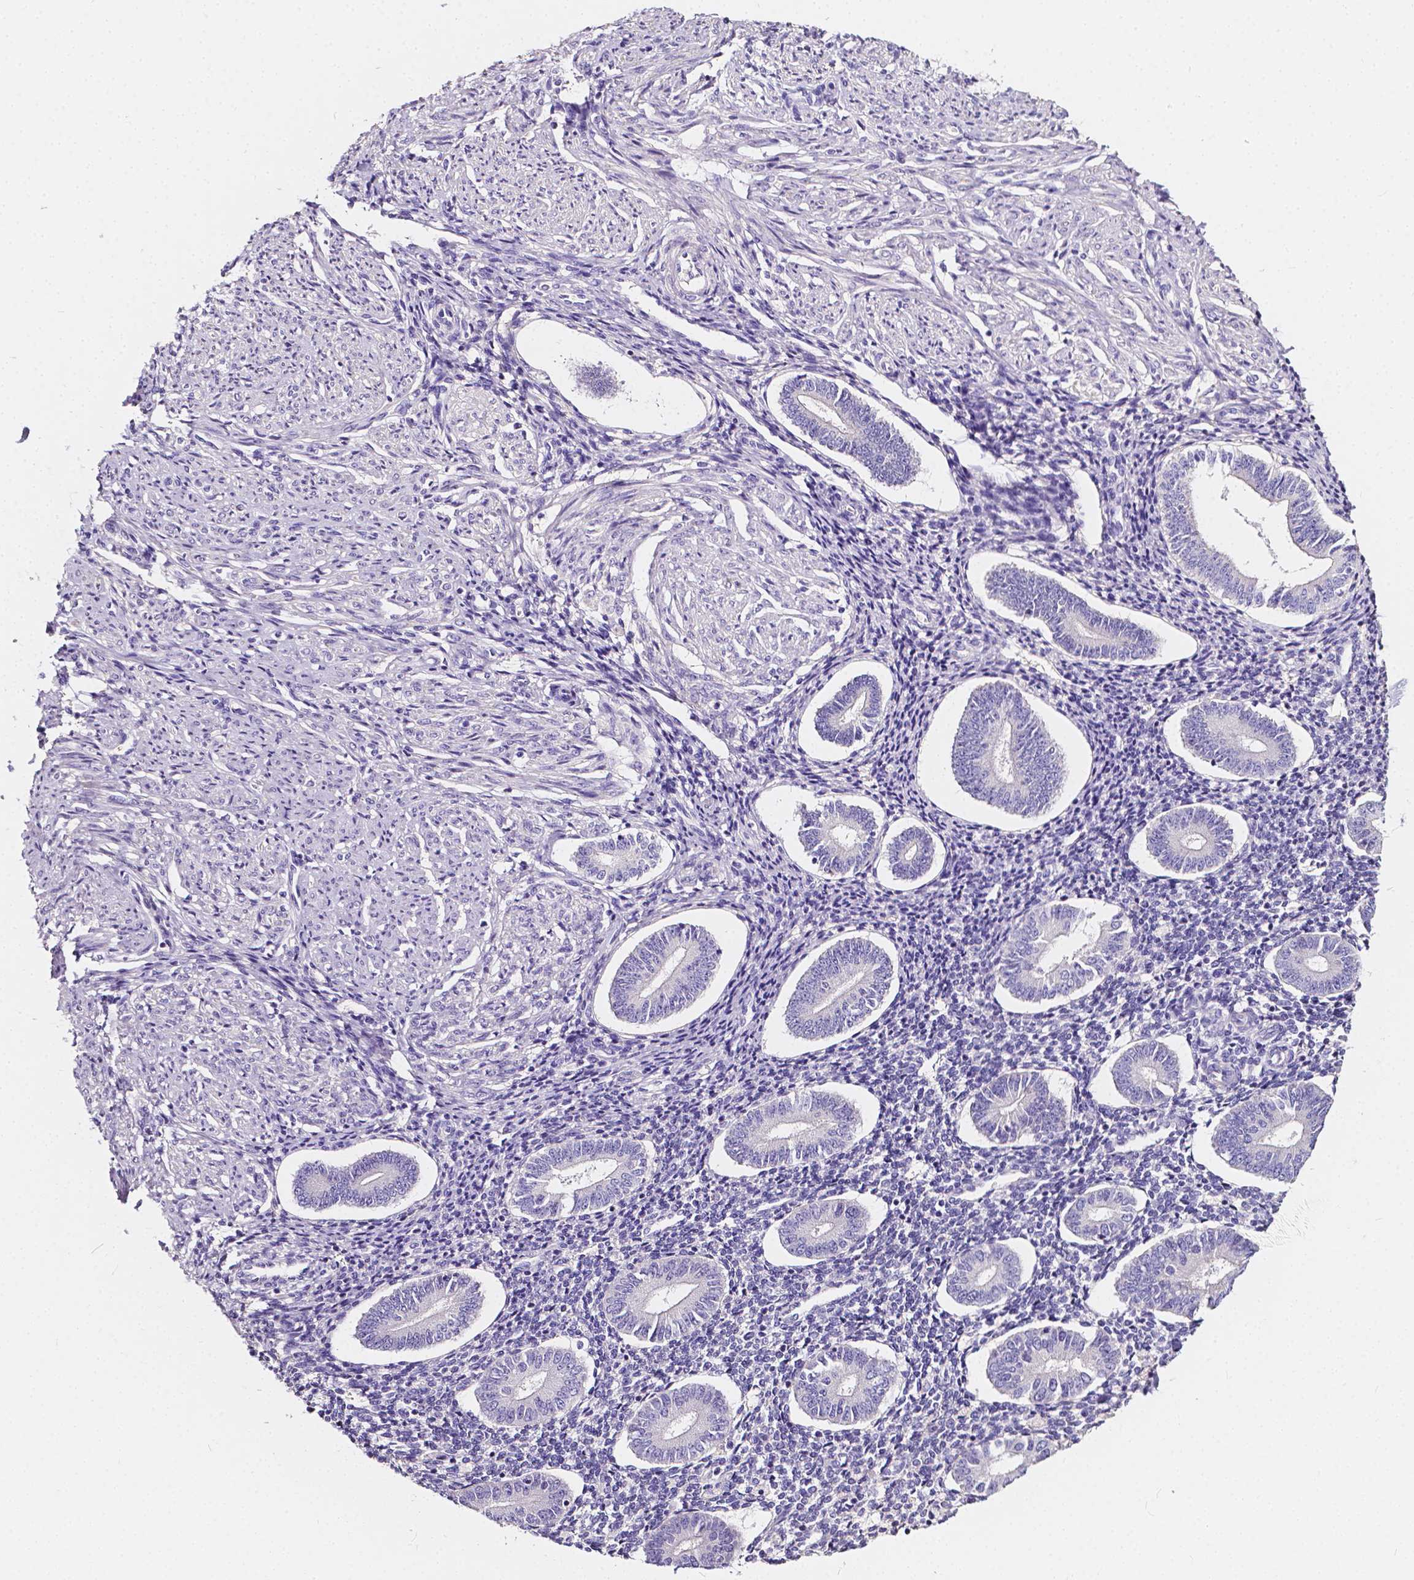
{"staining": {"intensity": "negative", "quantity": "none", "location": "none"}, "tissue": "endometrium", "cell_type": "Cells in endometrial stroma", "image_type": "normal", "snomed": [{"axis": "morphology", "description": "Normal tissue, NOS"}, {"axis": "topography", "description": "Endometrium"}], "caption": "The photomicrograph demonstrates no staining of cells in endometrial stroma in unremarkable endometrium. (DAB IHC visualized using brightfield microscopy, high magnification).", "gene": "CLSTN2", "patient": {"sex": "female", "age": 40}}